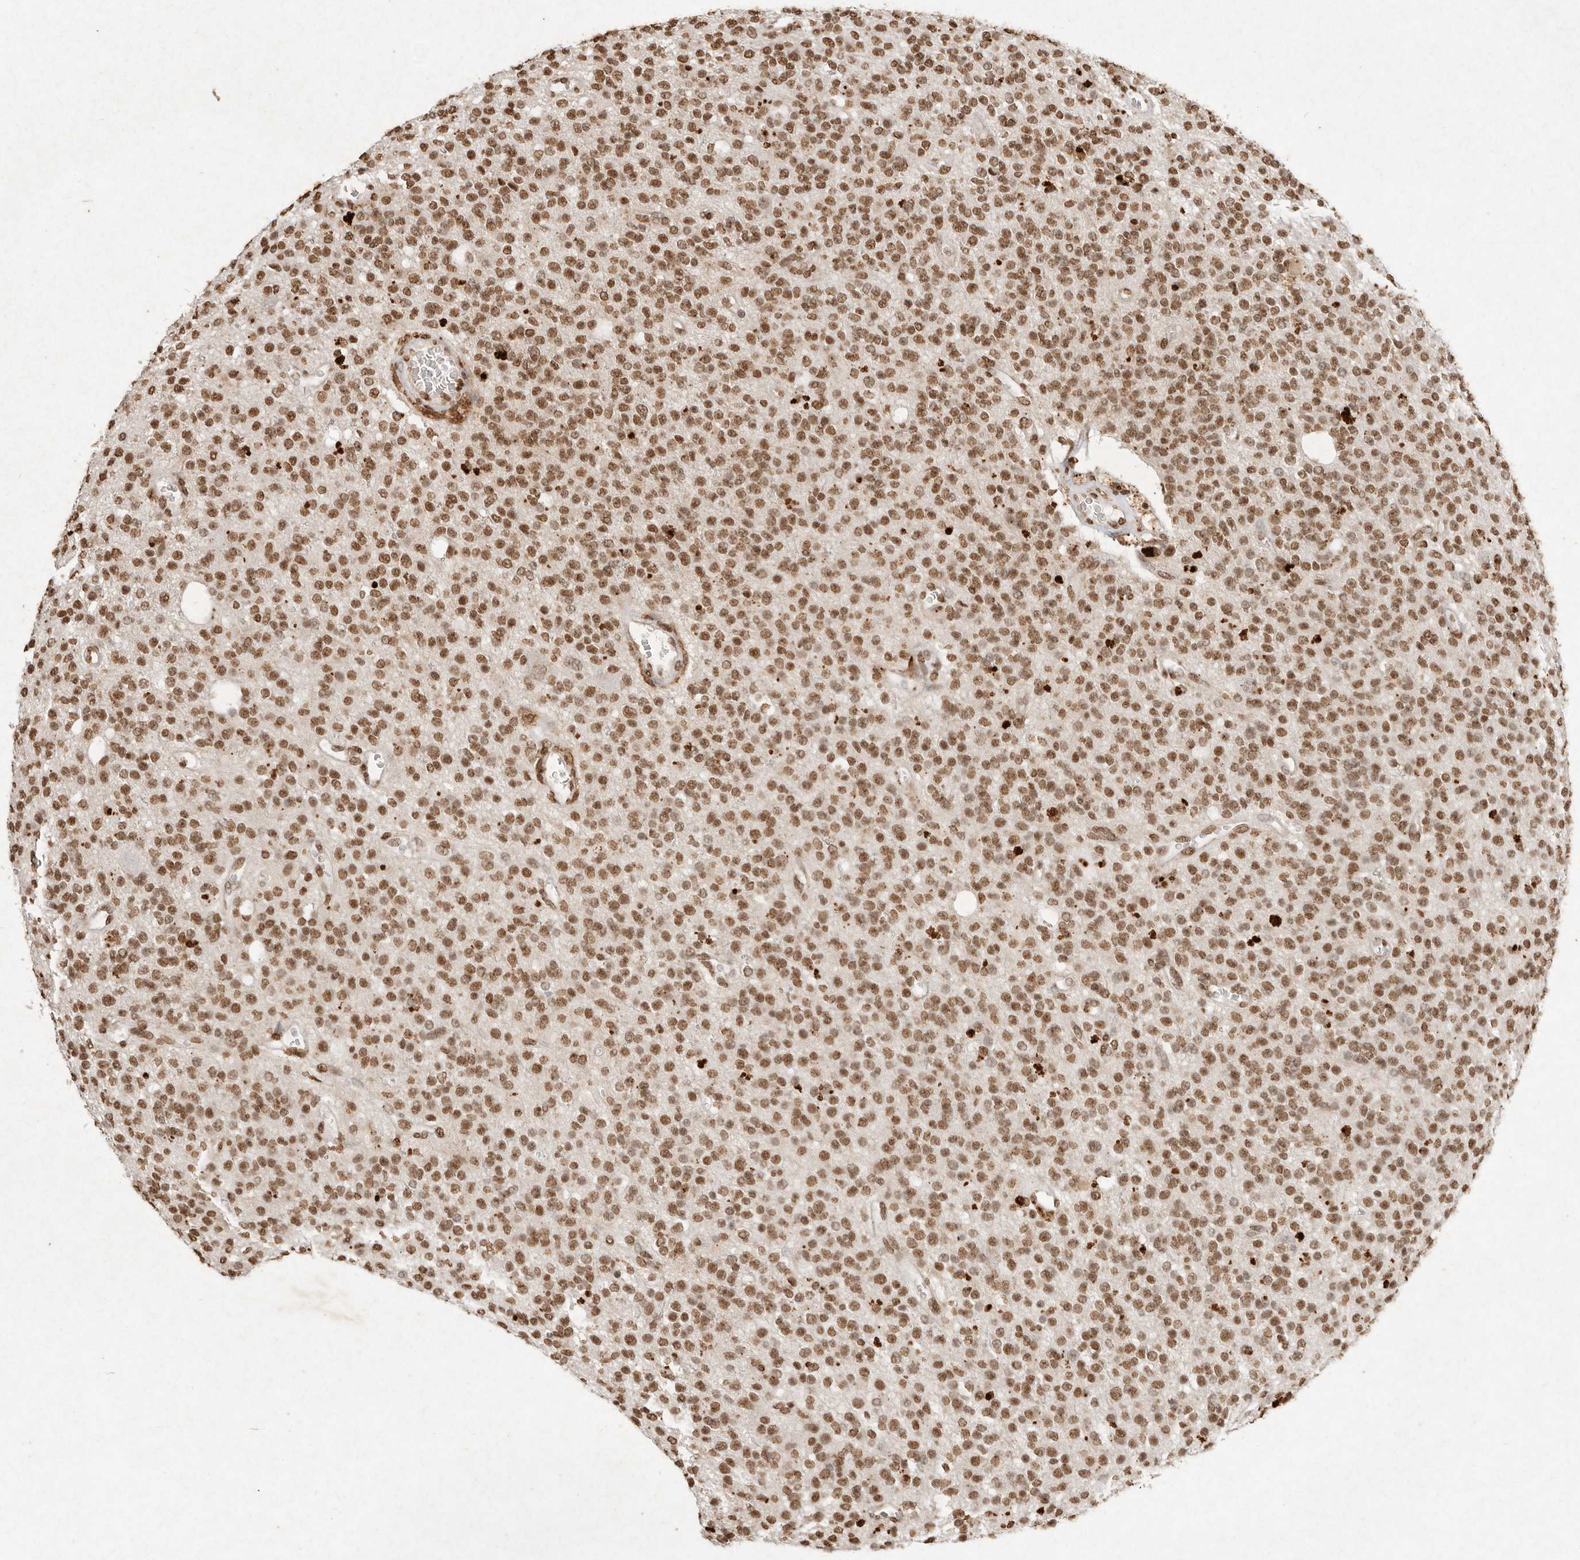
{"staining": {"intensity": "moderate", "quantity": ">75%", "location": "nuclear"}, "tissue": "glioma", "cell_type": "Tumor cells", "image_type": "cancer", "snomed": [{"axis": "morphology", "description": "Glioma, malignant, High grade"}, {"axis": "topography", "description": "Brain"}], "caption": "The micrograph shows staining of glioma, revealing moderate nuclear protein positivity (brown color) within tumor cells.", "gene": "NKX3-2", "patient": {"sex": "male", "age": 34}}